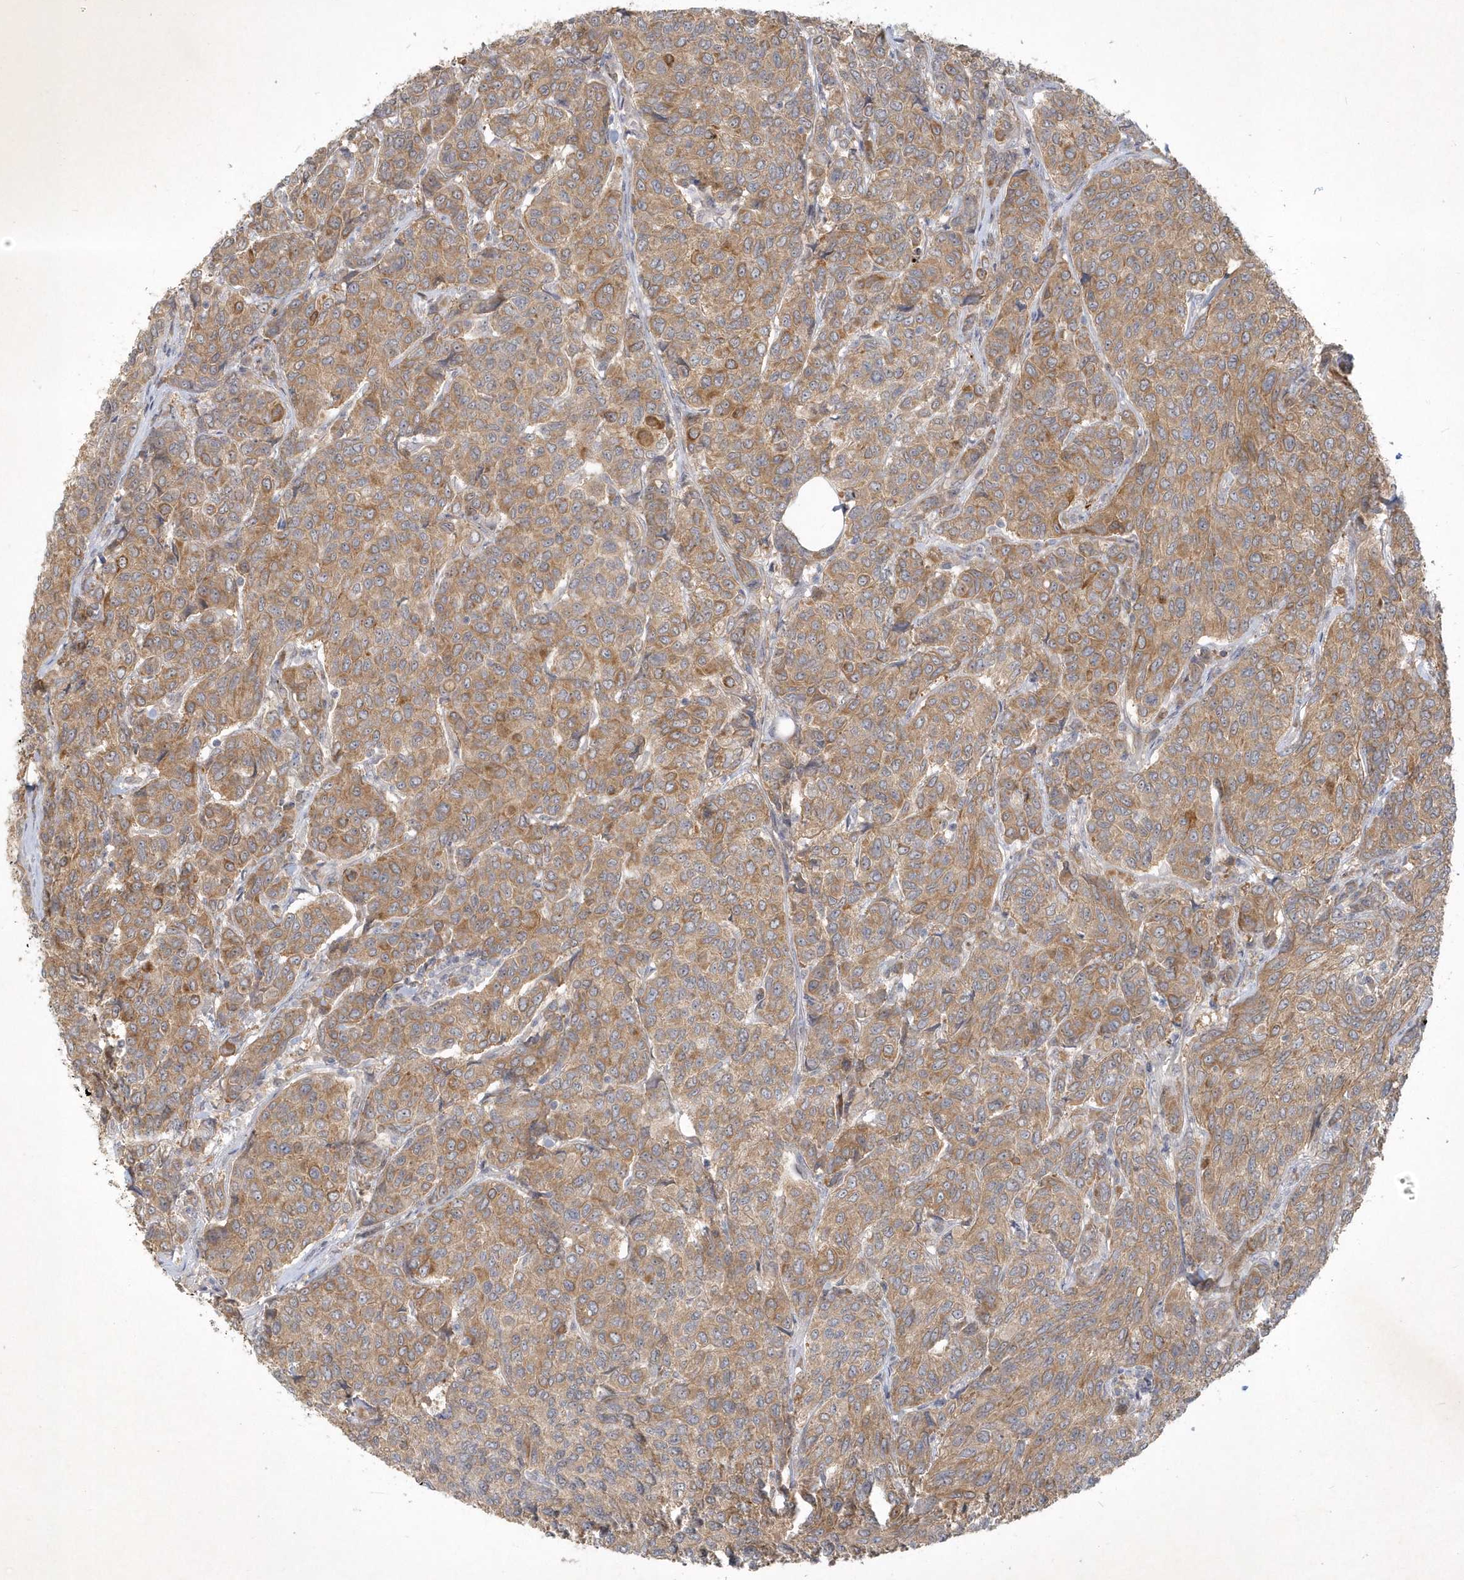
{"staining": {"intensity": "moderate", "quantity": ">75%", "location": "cytoplasmic/membranous"}, "tissue": "breast cancer", "cell_type": "Tumor cells", "image_type": "cancer", "snomed": [{"axis": "morphology", "description": "Duct carcinoma"}, {"axis": "topography", "description": "Breast"}], "caption": "This micrograph reveals immunohistochemistry (IHC) staining of intraductal carcinoma (breast), with medium moderate cytoplasmic/membranous positivity in about >75% of tumor cells.", "gene": "BOD1", "patient": {"sex": "female", "age": 55}}